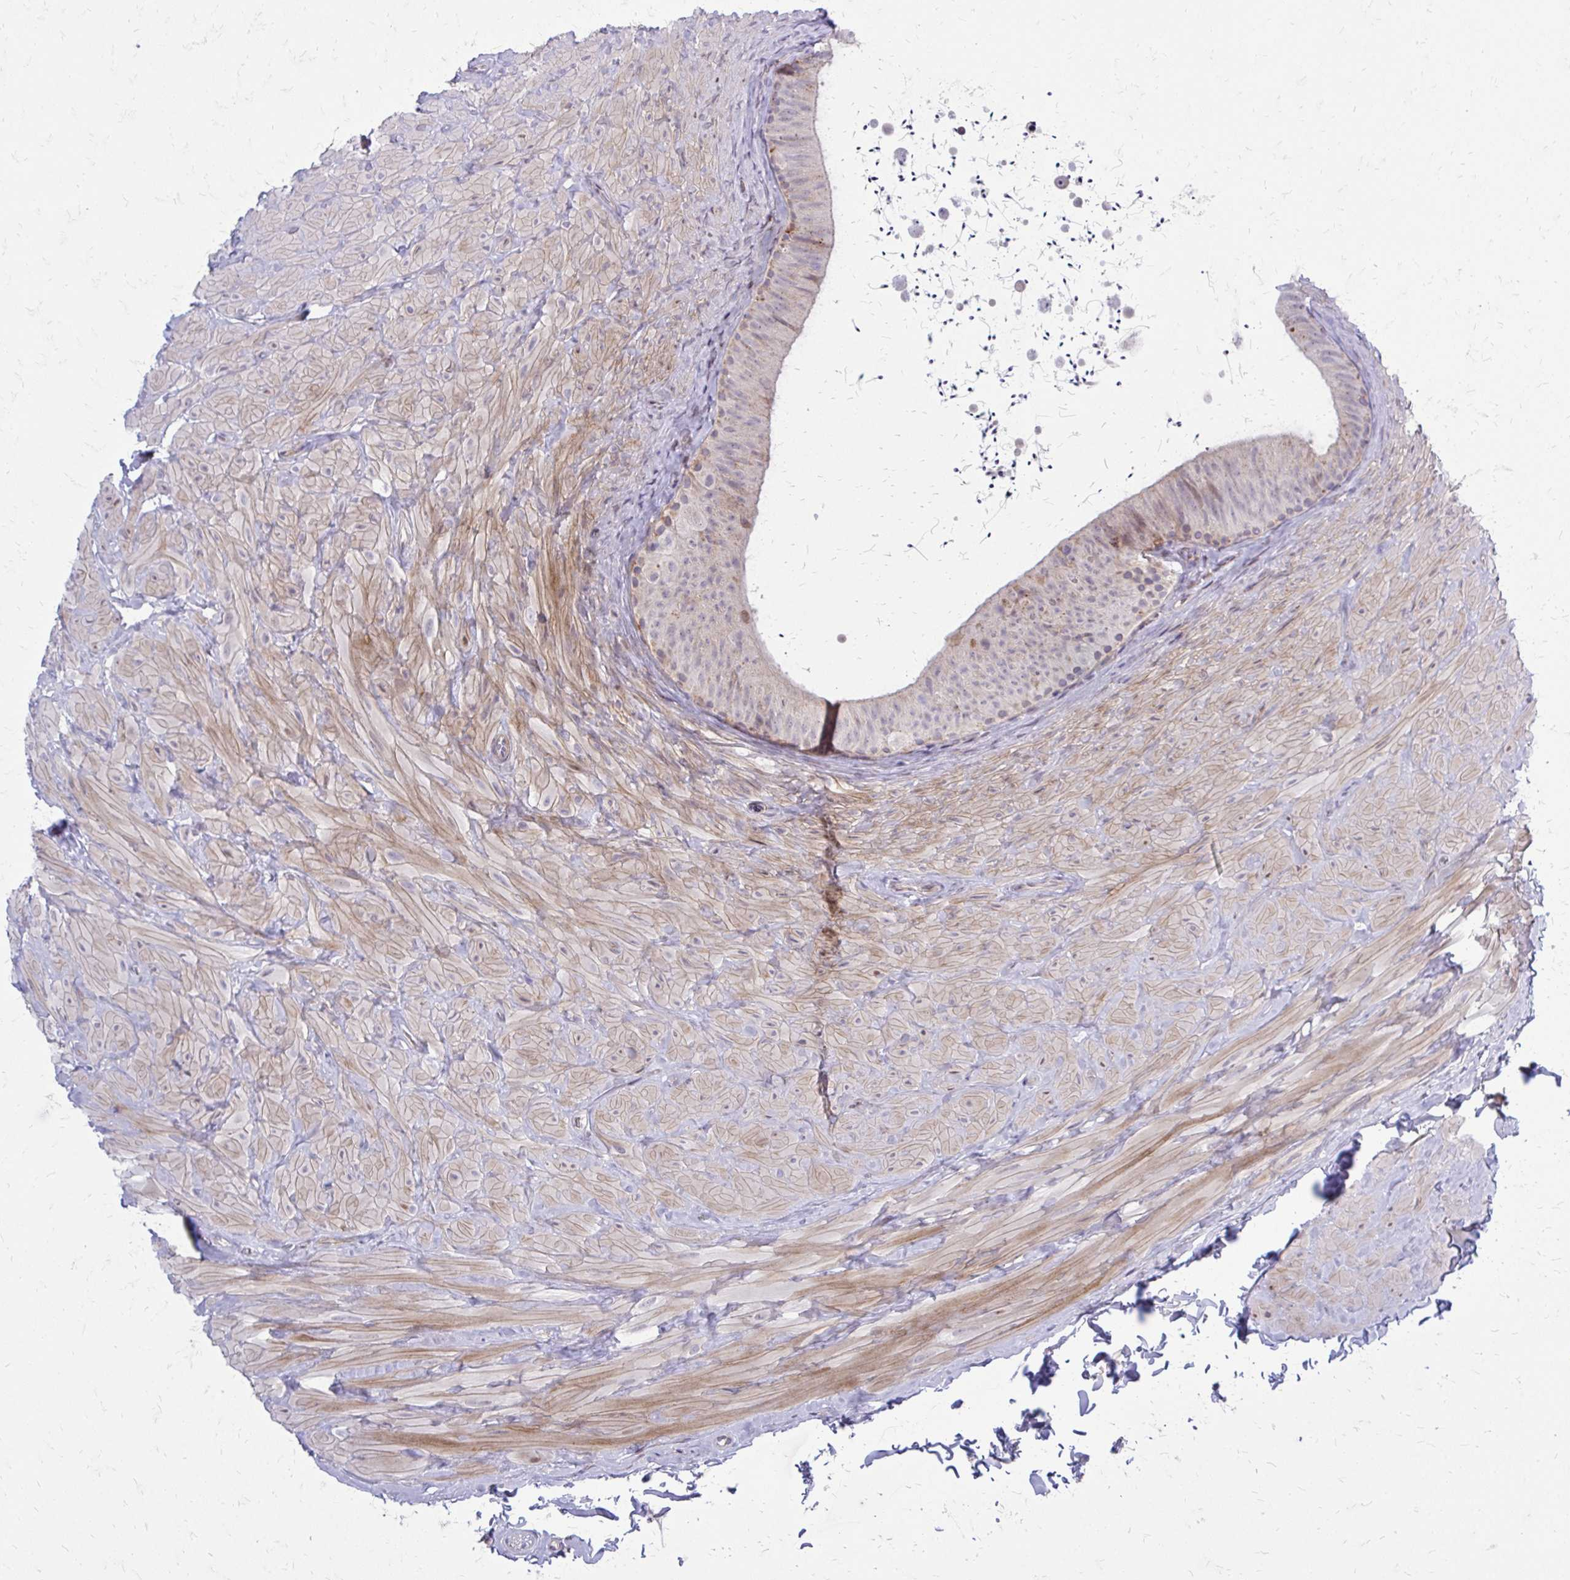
{"staining": {"intensity": "weak", "quantity": "<25%", "location": "cytoplasmic/membranous"}, "tissue": "epididymis", "cell_type": "Glandular cells", "image_type": "normal", "snomed": [{"axis": "morphology", "description": "Normal tissue, NOS"}, {"axis": "topography", "description": "Epididymis, spermatic cord, NOS"}, {"axis": "topography", "description": "Epididymis"}], "caption": "Immunohistochemistry histopathology image of unremarkable human epididymis stained for a protein (brown), which exhibits no expression in glandular cells.", "gene": "PPDPFL", "patient": {"sex": "male", "age": 31}}